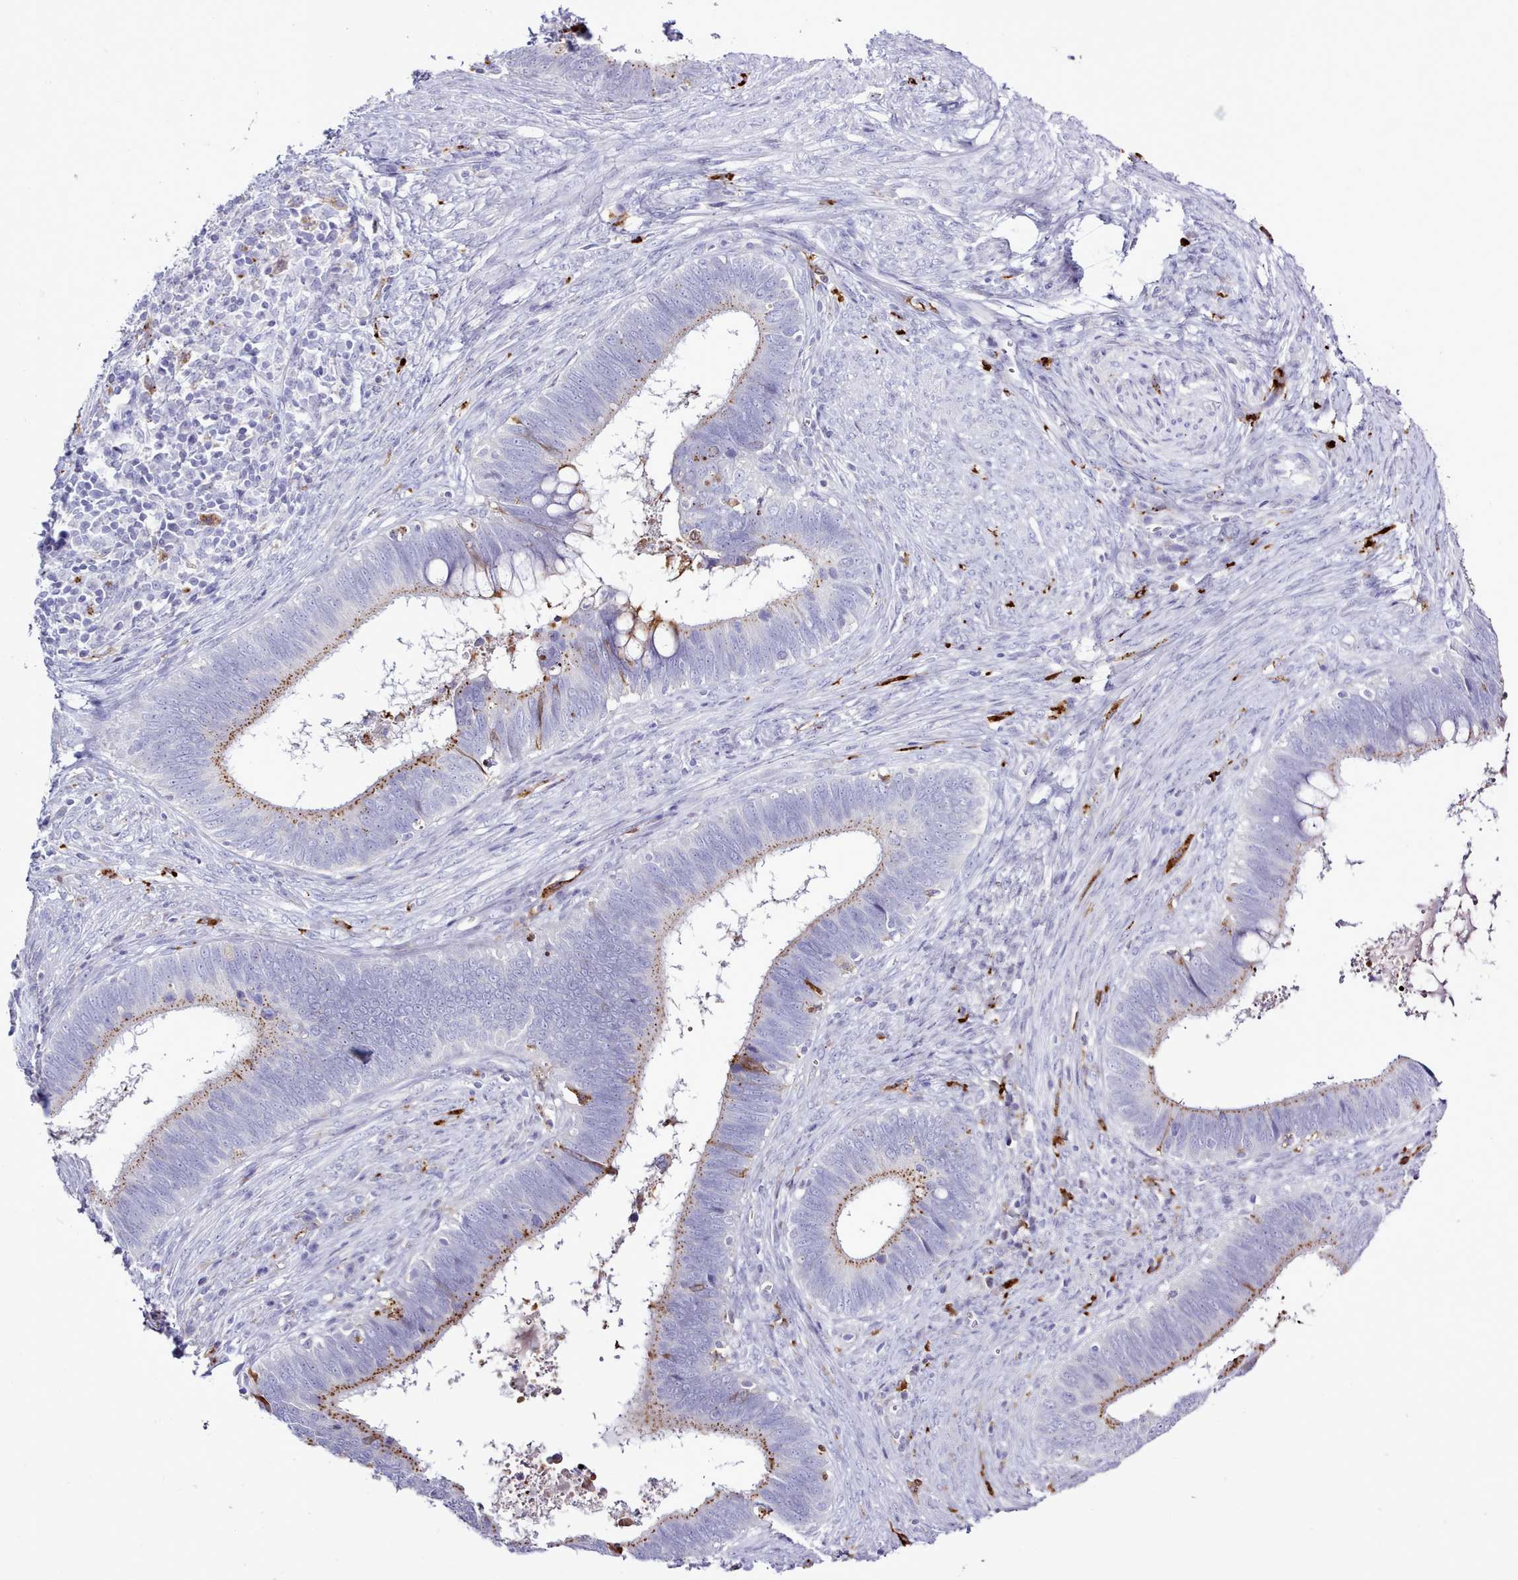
{"staining": {"intensity": "moderate", "quantity": "25%-75%", "location": "cytoplasmic/membranous"}, "tissue": "cervical cancer", "cell_type": "Tumor cells", "image_type": "cancer", "snomed": [{"axis": "morphology", "description": "Adenocarcinoma, NOS"}, {"axis": "topography", "description": "Cervix"}], "caption": "Cervical adenocarcinoma stained for a protein displays moderate cytoplasmic/membranous positivity in tumor cells.", "gene": "SRD5A1", "patient": {"sex": "female", "age": 42}}